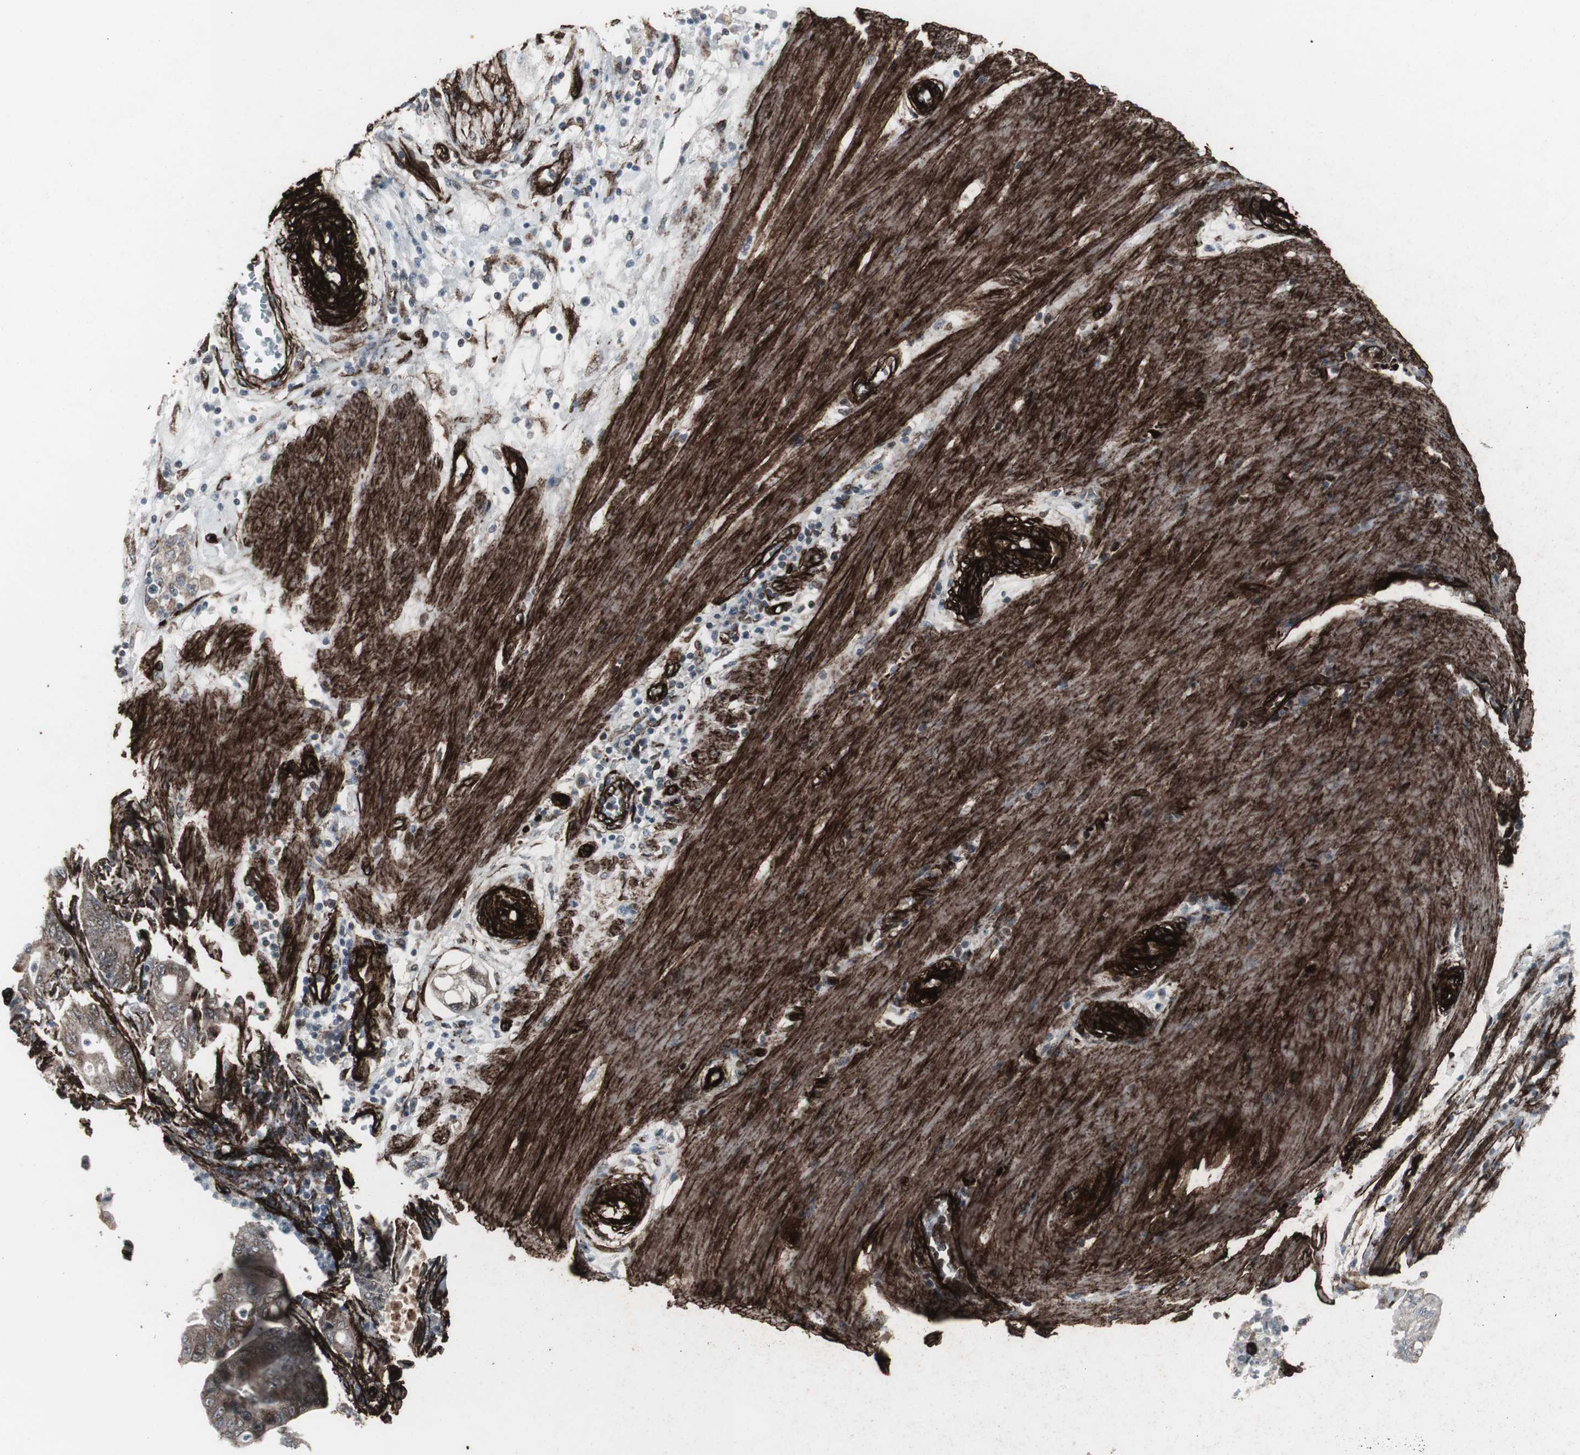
{"staining": {"intensity": "weak", "quantity": ">75%", "location": "cytoplasmic/membranous"}, "tissue": "pancreatic cancer", "cell_type": "Tumor cells", "image_type": "cancer", "snomed": [{"axis": "morphology", "description": "Normal tissue, NOS"}, {"axis": "topography", "description": "Lymph node"}], "caption": "Human pancreatic cancer stained with a brown dye shows weak cytoplasmic/membranous positive expression in about >75% of tumor cells.", "gene": "PDGFA", "patient": {"sex": "male", "age": 62}}